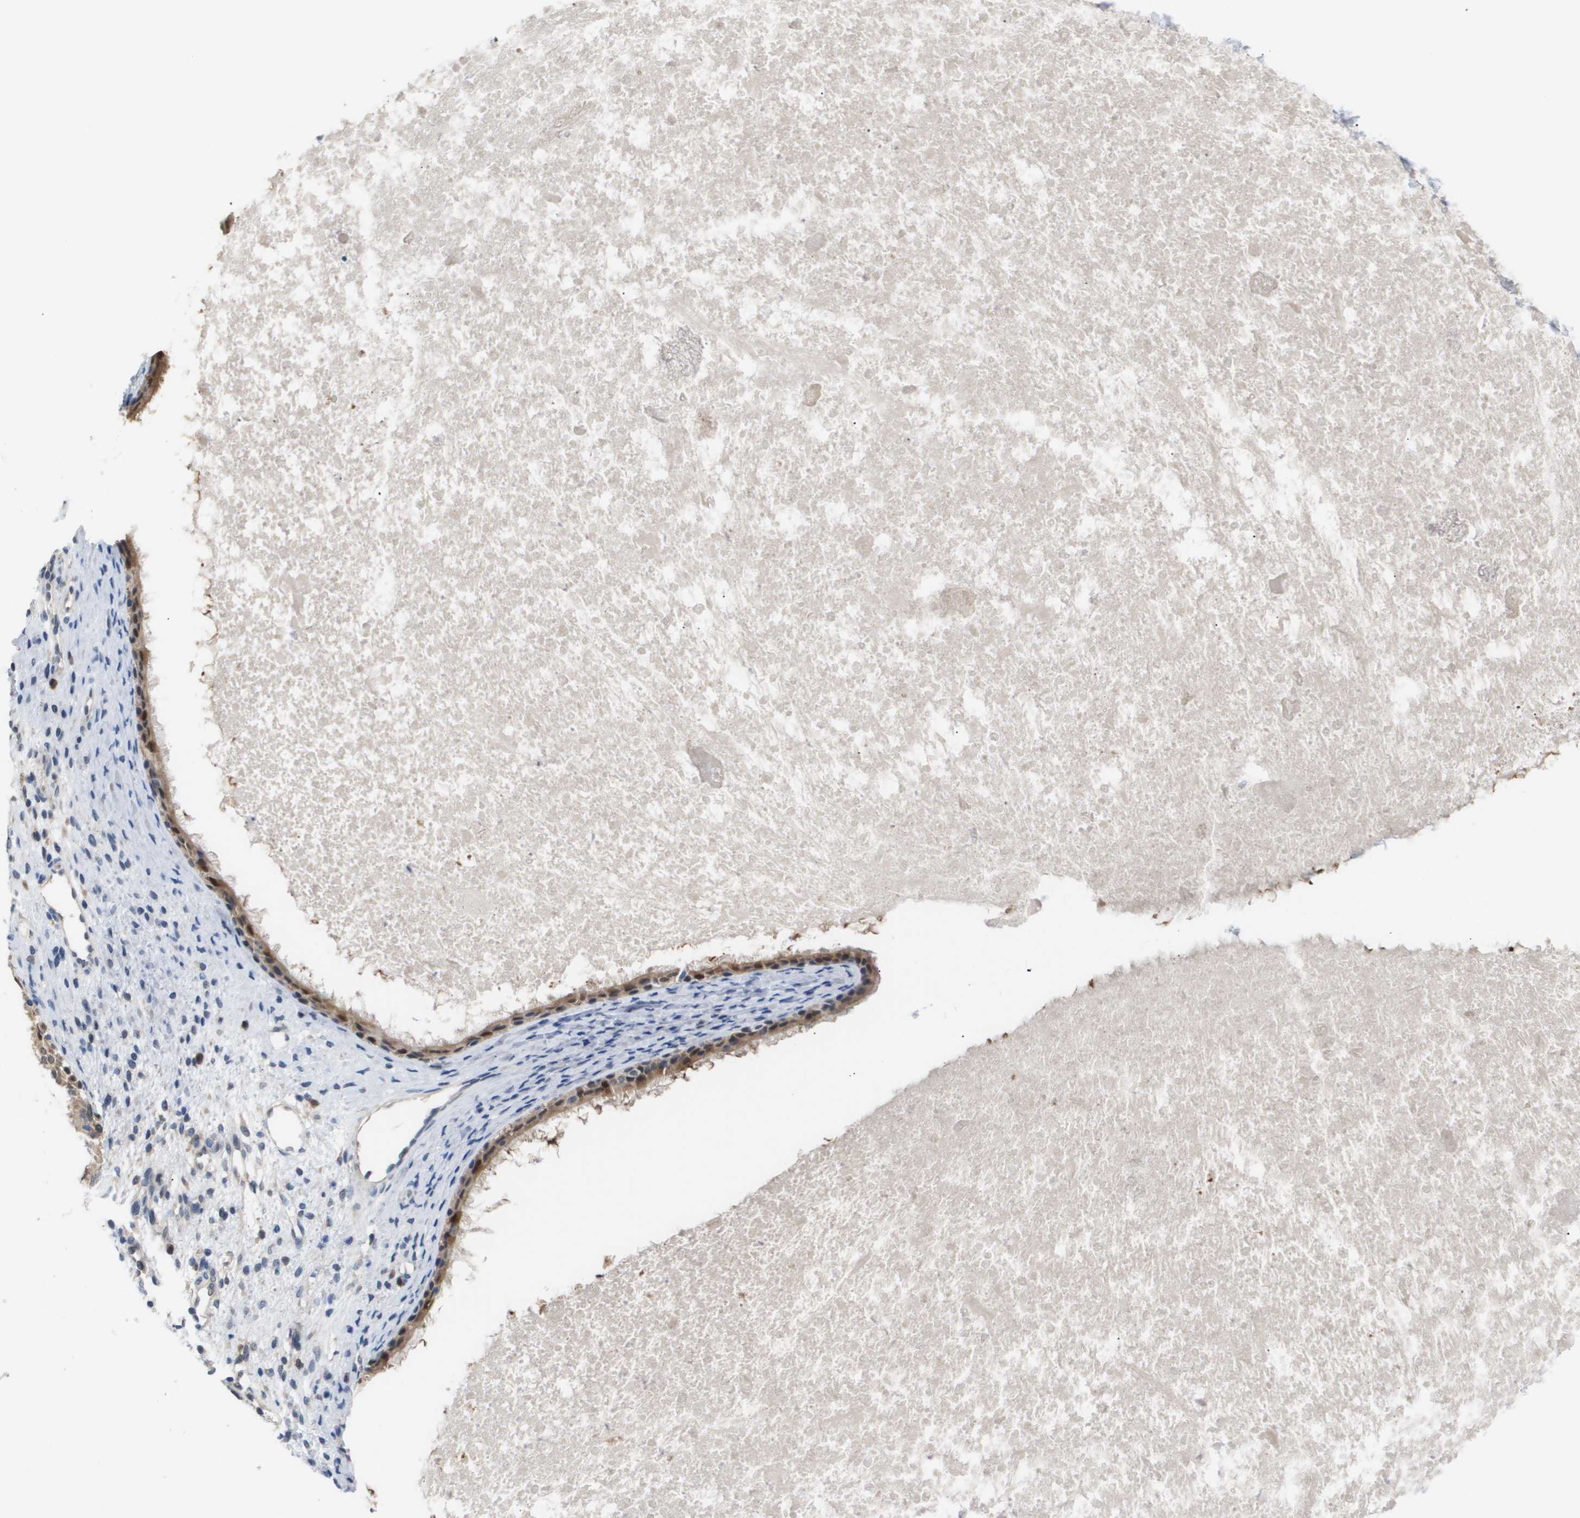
{"staining": {"intensity": "moderate", "quantity": ">75%", "location": "cytoplasmic/membranous,nuclear"}, "tissue": "nasopharynx", "cell_type": "Respiratory epithelial cells", "image_type": "normal", "snomed": [{"axis": "morphology", "description": "Normal tissue, NOS"}, {"axis": "topography", "description": "Nasopharynx"}], "caption": "Immunohistochemical staining of benign nasopharynx displays moderate cytoplasmic/membranous,nuclear protein expression in approximately >75% of respiratory epithelial cells.", "gene": "AKR1A1", "patient": {"sex": "male", "age": 22}}